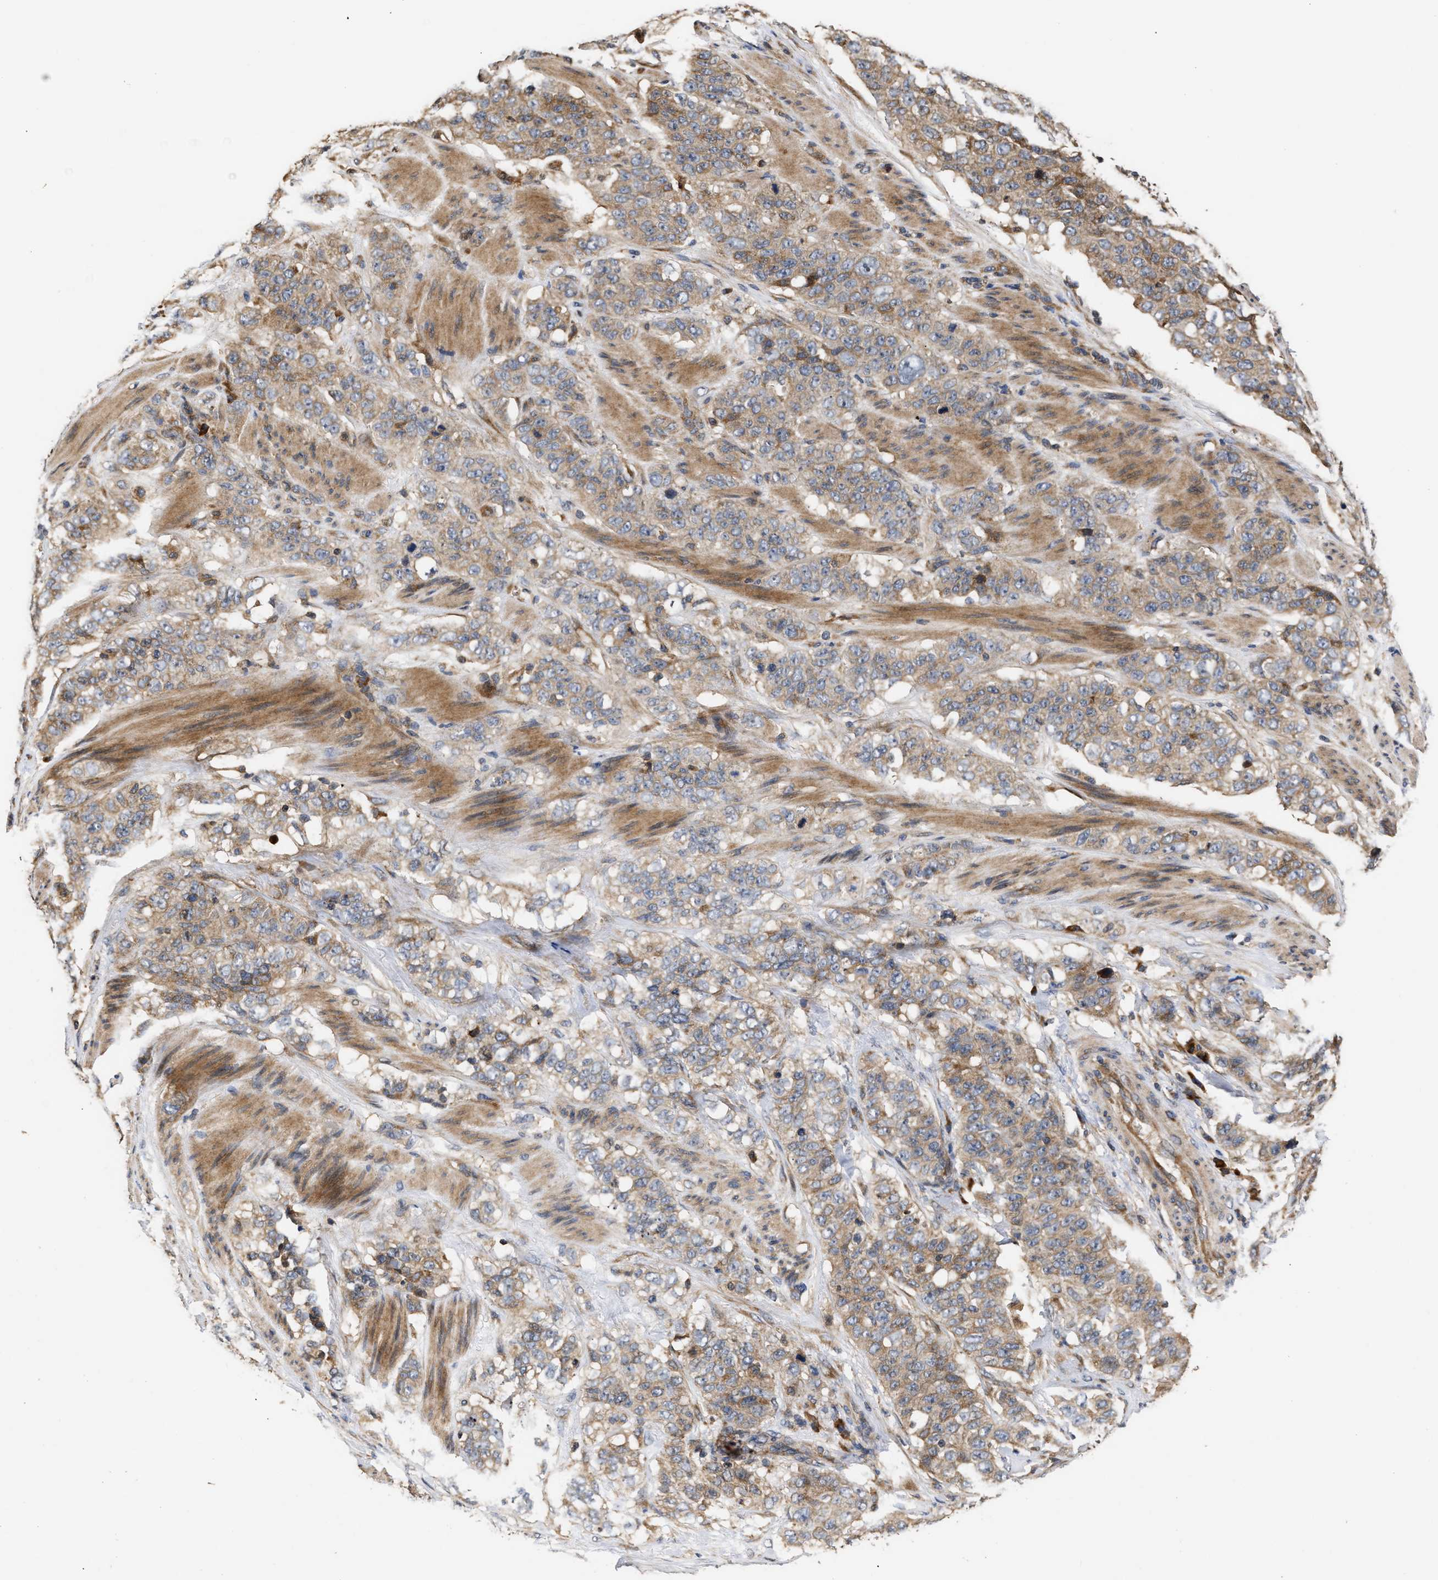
{"staining": {"intensity": "moderate", "quantity": "25%-75%", "location": "cytoplasmic/membranous"}, "tissue": "stomach cancer", "cell_type": "Tumor cells", "image_type": "cancer", "snomed": [{"axis": "morphology", "description": "Adenocarcinoma, NOS"}, {"axis": "topography", "description": "Stomach"}], "caption": "DAB (3,3'-diaminobenzidine) immunohistochemical staining of human stomach adenocarcinoma displays moderate cytoplasmic/membranous protein positivity in approximately 25%-75% of tumor cells.", "gene": "CLIP2", "patient": {"sex": "male", "age": 48}}